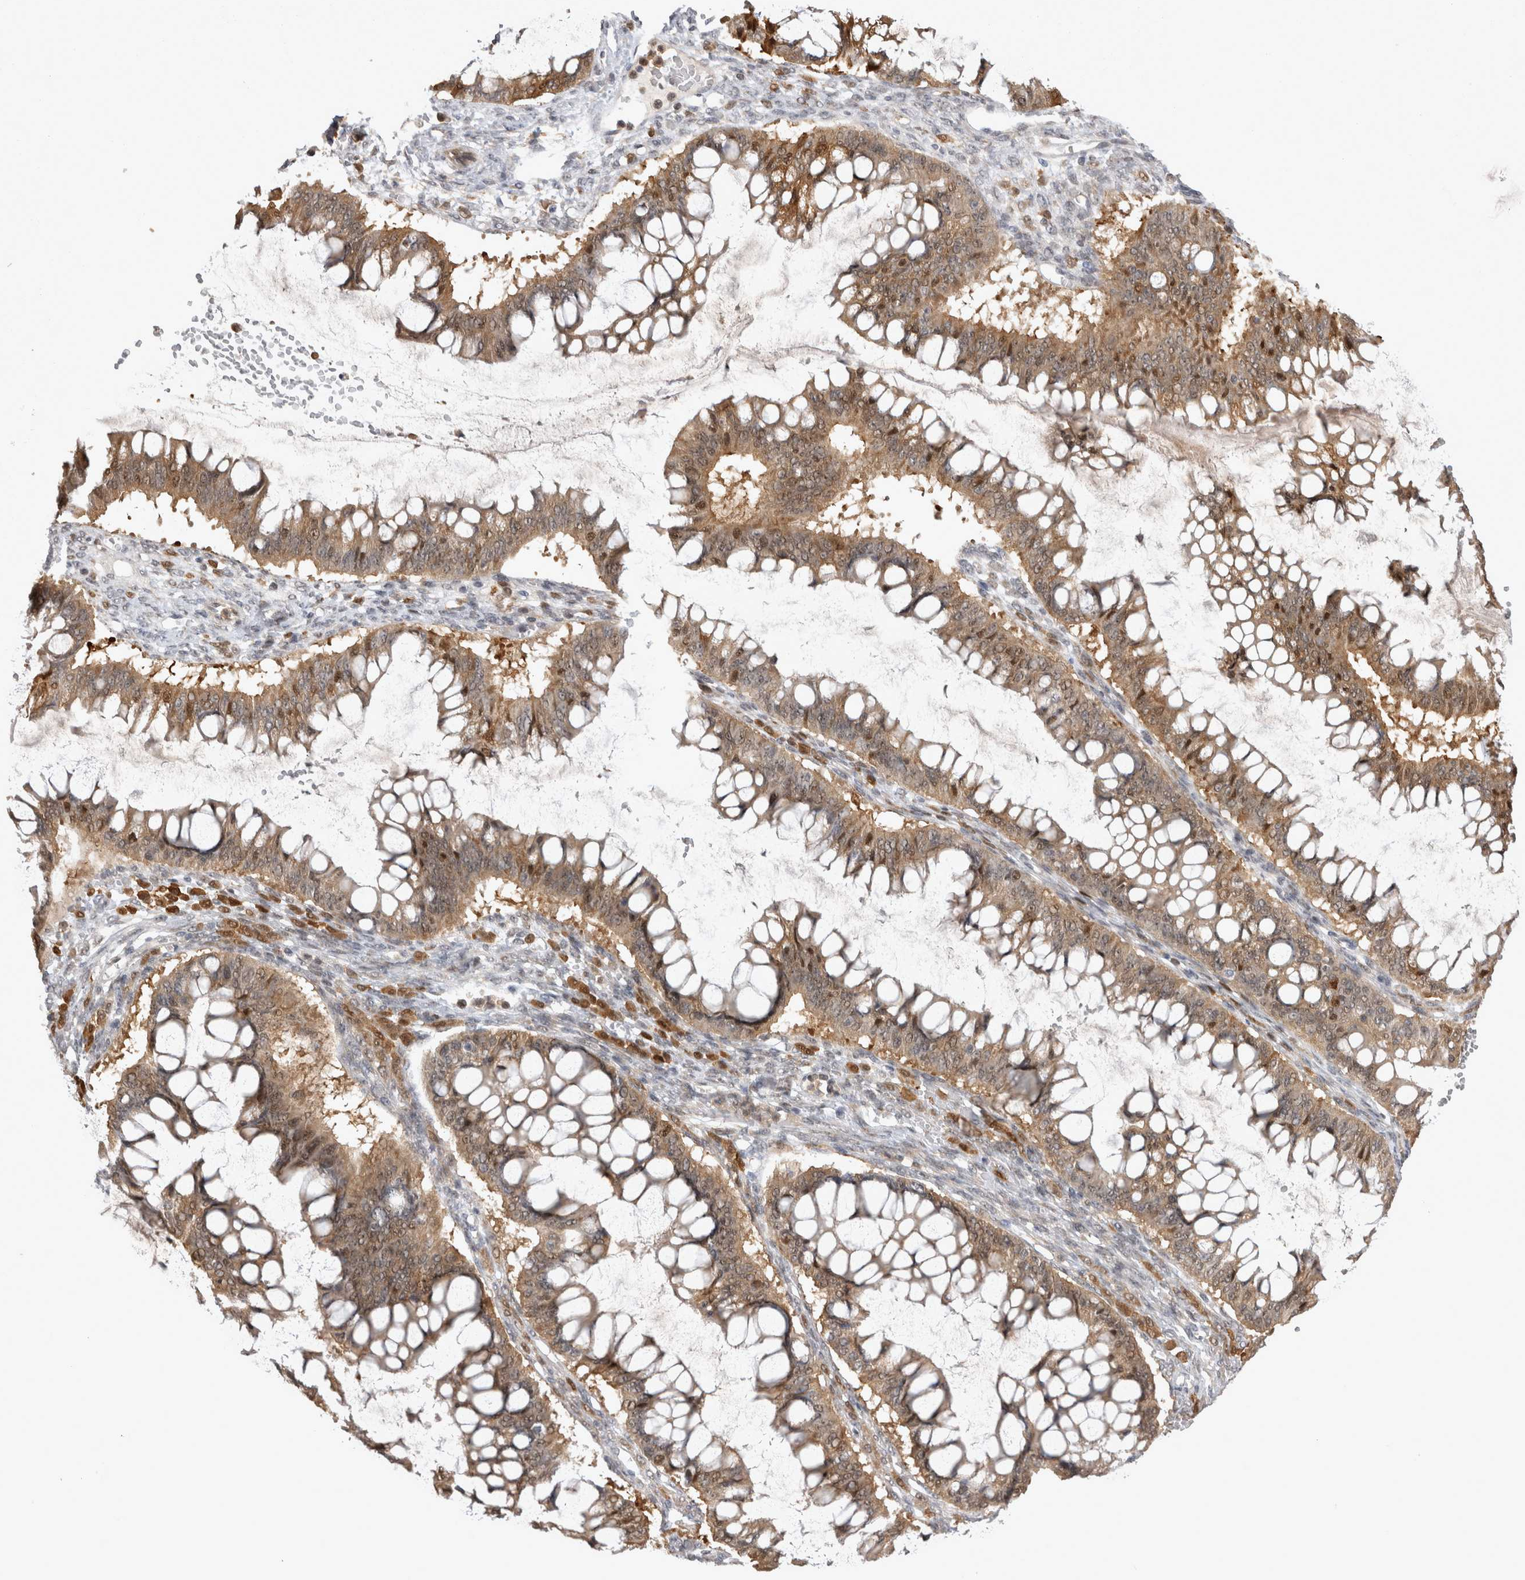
{"staining": {"intensity": "moderate", "quantity": ">75%", "location": "cytoplasmic/membranous"}, "tissue": "ovarian cancer", "cell_type": "Tumor cells", "image_type": "cancer", "snomed": [{"axis": "morphology", "description": "Cystadenocarcinoma, mucinous, NOS"}, {"axis": "topography", "description": "Ovary"}], "caption": "This photomicrograph shows immunohistochemistry staining of ovarian cancer, with medium moderate cytoplasmic/membranous expression in about >75% of tumor cells.", "gene": "CHIC2", "patient": {"sex": "female", "age": 73}}